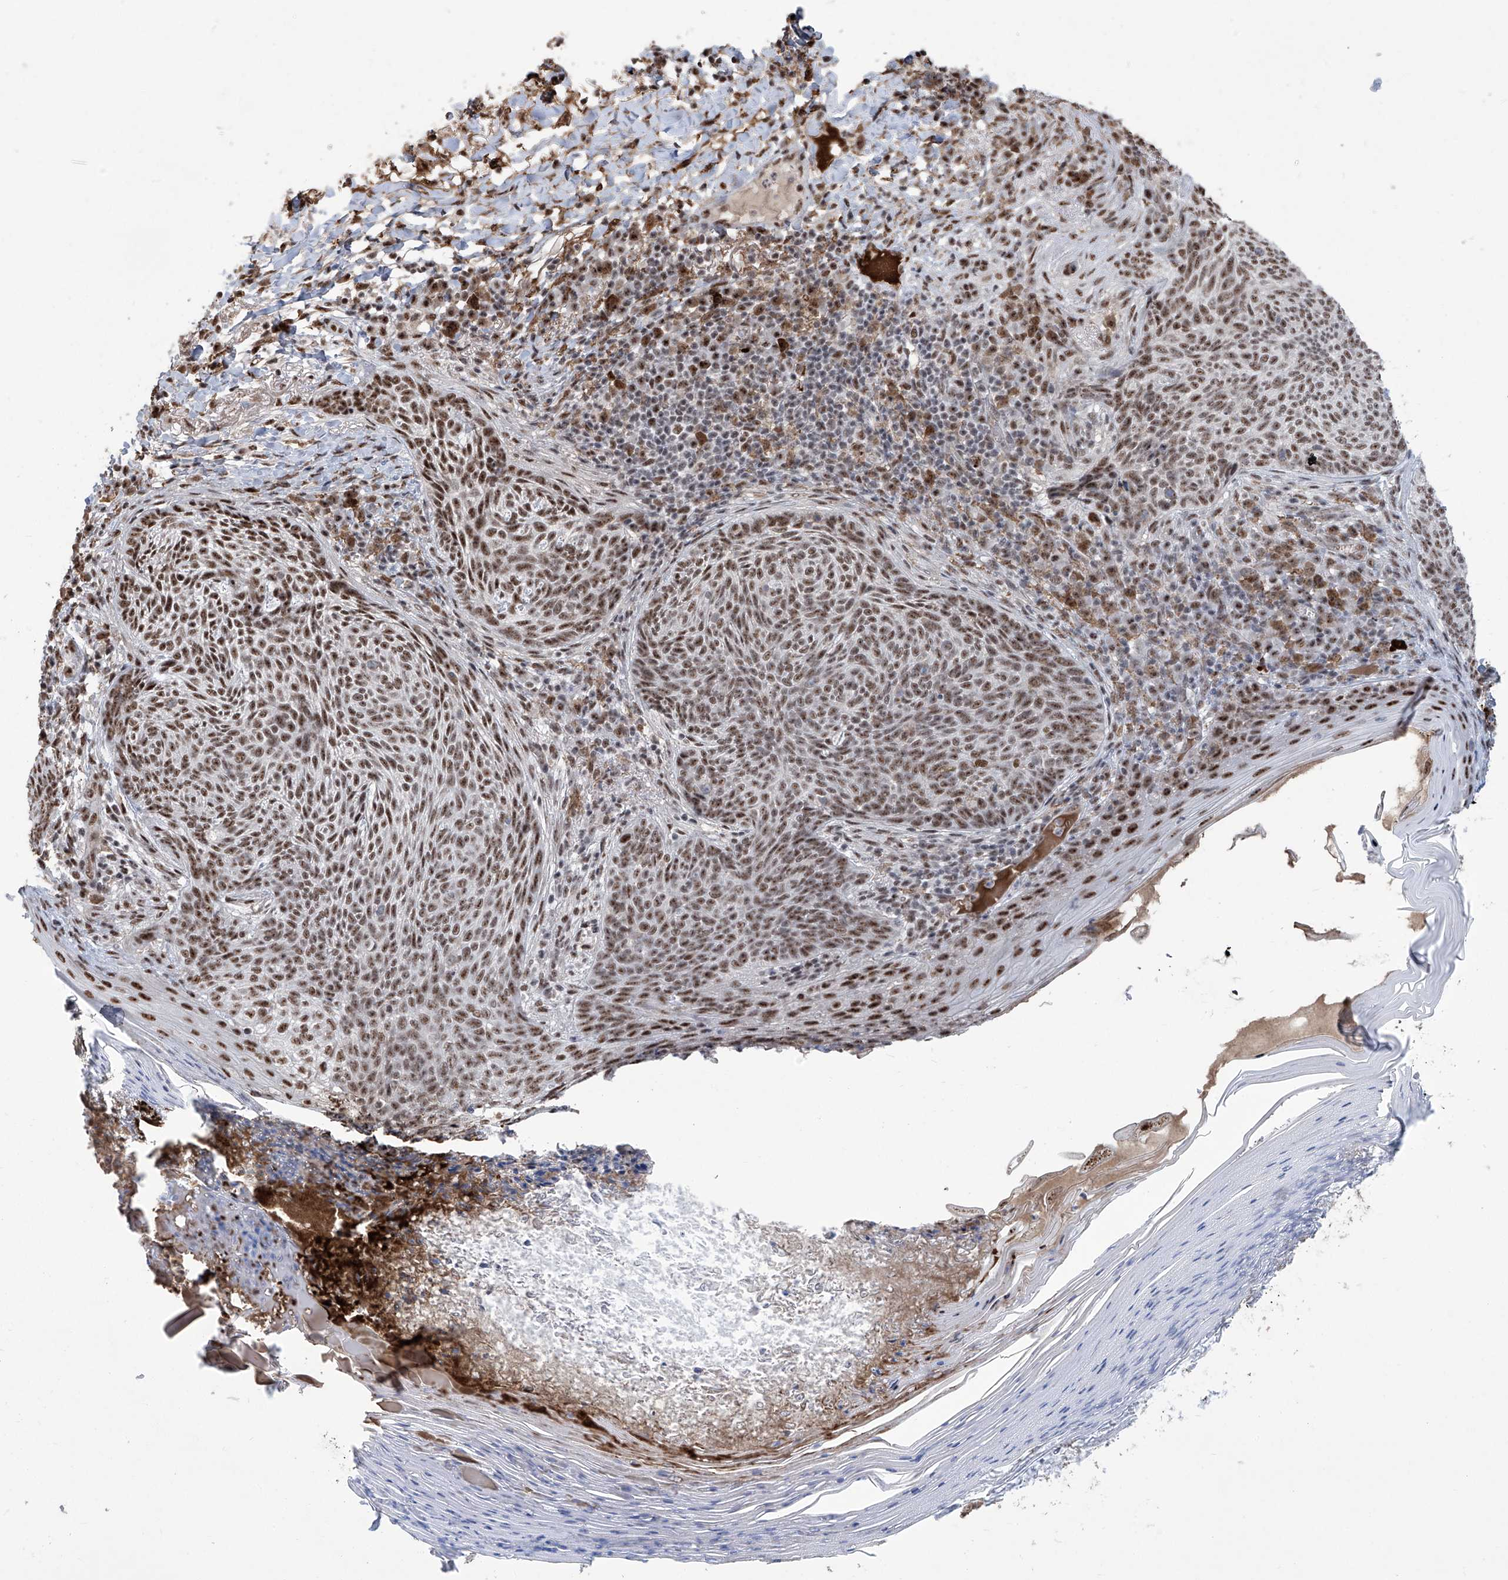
{"staining": {"intensity": "moderate", "quantity": ">75%", "location": "nuclear"}, "tissue": "skin cancer", "cell_type": "Tumor cells", "image_type": "cancer", "snomed": [{"axis": "morphology", "description": "Basal cell carcinoma"}, {"axis": "topography", "description": "Skin"}], "caption": "Human skin basal cell carcinoma stained for a protein (brown) shows moderate nuclear positive expression in about >75% of tumor cells.", "gene": "FBXL4", "patient": {"sex": "male", "age": 85}}